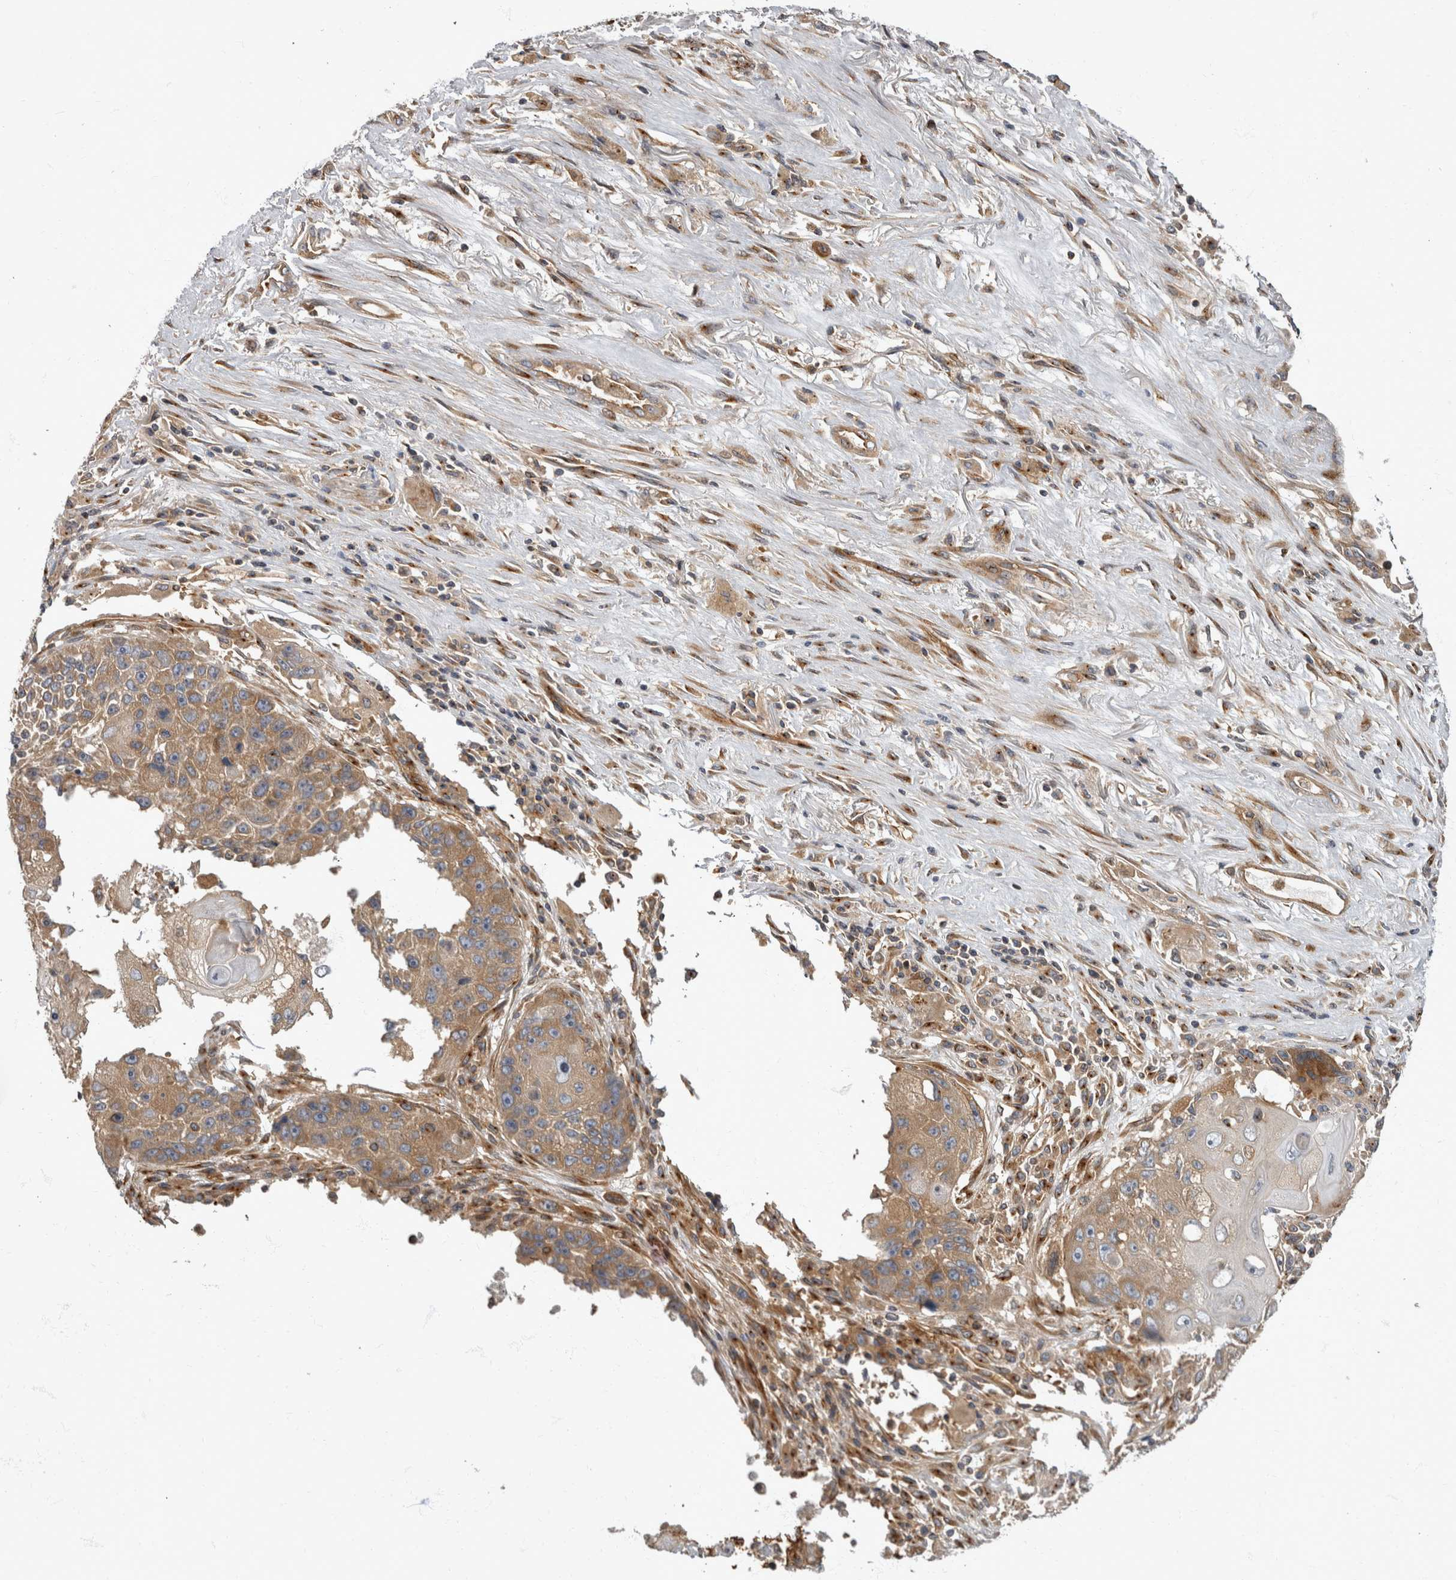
{"staining": {"intensity": "moderate", "quantity": "25%-75%", "location": "cytoplasmic/membranous"}, "tissue": "lung cancer", "cell_type": "Tumor cells", "image_type": "cancer", "snomed": [{"axis": "morphology", "description": "Squamous cell carcinoma, NOS"}, {"axis": "topography", "description": "Lung"}], "caption": "Immunohistochemical staining of human lung cancer demonstrates medium levels of moderate cytoplasmic/membranous protein expression in approximately 25%-75% of tumor cells.", "gene": "HOOK3", "patient": {"sex": "male", "age": 61}}